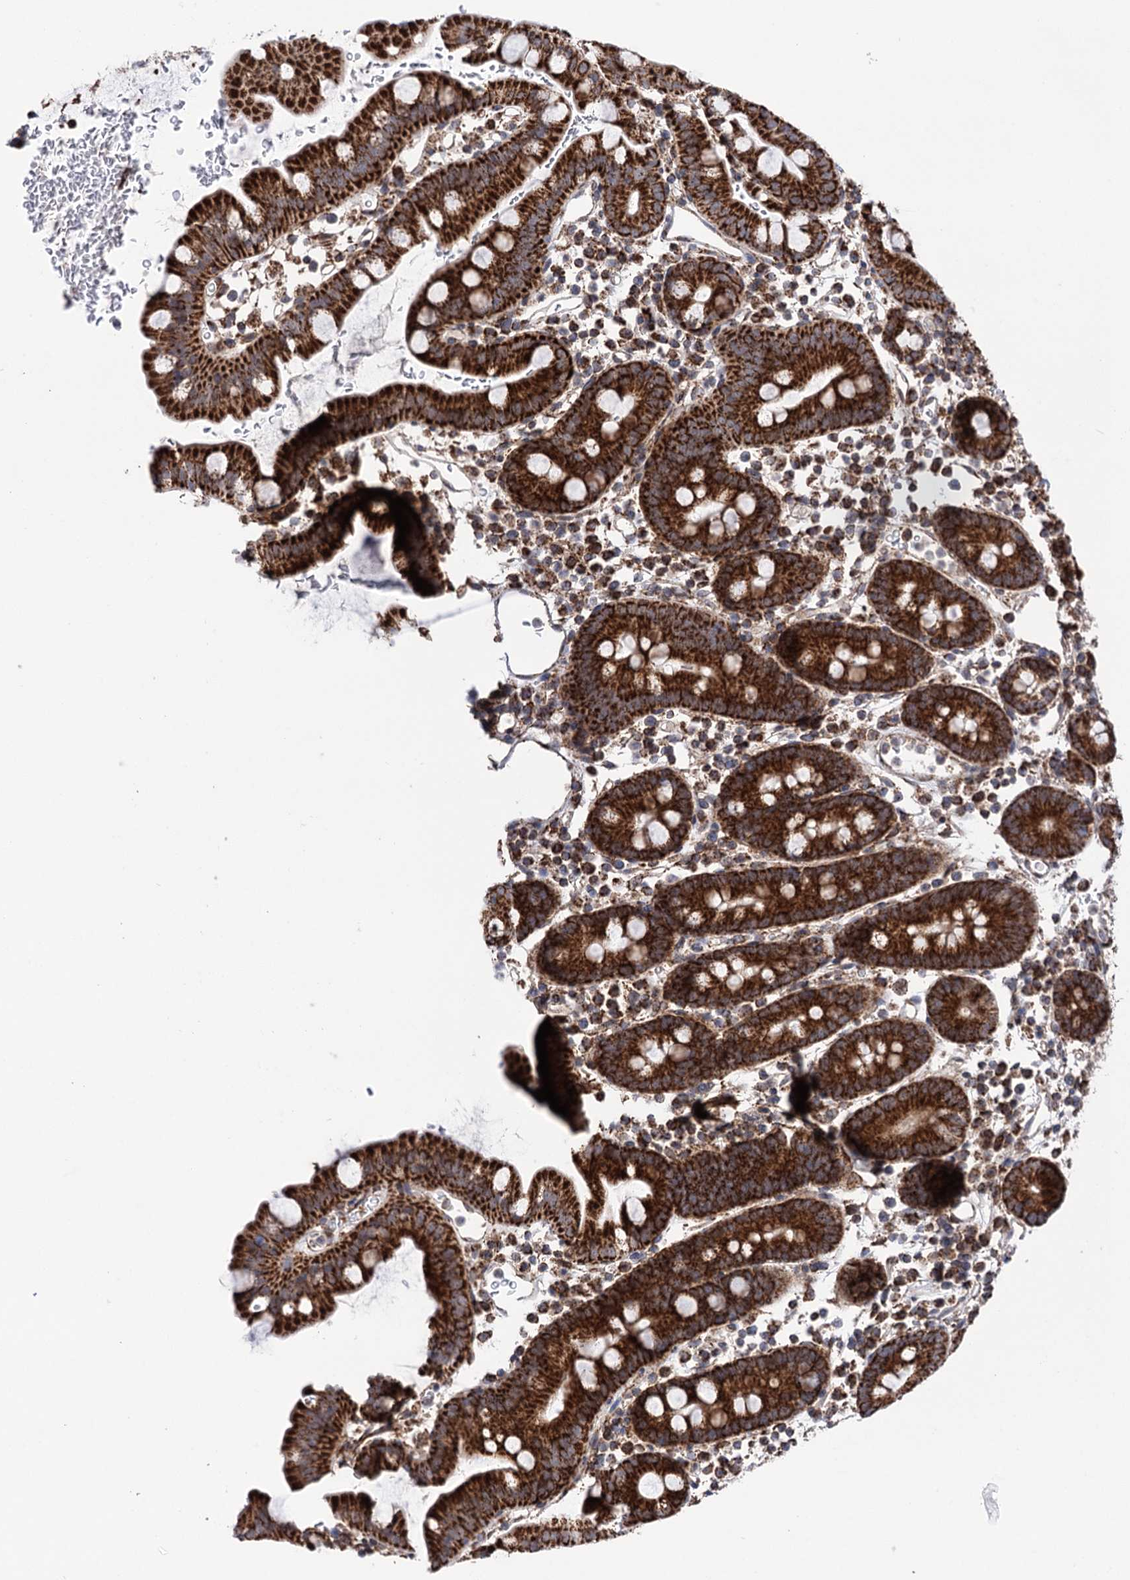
{"staining": {"intensity": "strong", "quantity": ">75%", "location": "cytoplasmic/membranous"}, "tissue": "small intestine", "cell_type": "Glandular cells", "image_type": "normal", "snomed": [{"axis": "morphology", "description": "Normal tissue, NOS"}, {"axis": "topography", "description": "Stomach, upper"}, {"axis": "topography", "description": "Stomach, lower"}, {"axis": "topography", "description": "Small intestine"}], "caption": "Immunohistochemistry (IHC) of unremarkable human small intestine reveals high levels of strong cytoplasmic/membranous expression in approximately >75% of glandular cells.", "gene": "SUCLA2", "patient": {"sex": "male", "age": 68}}